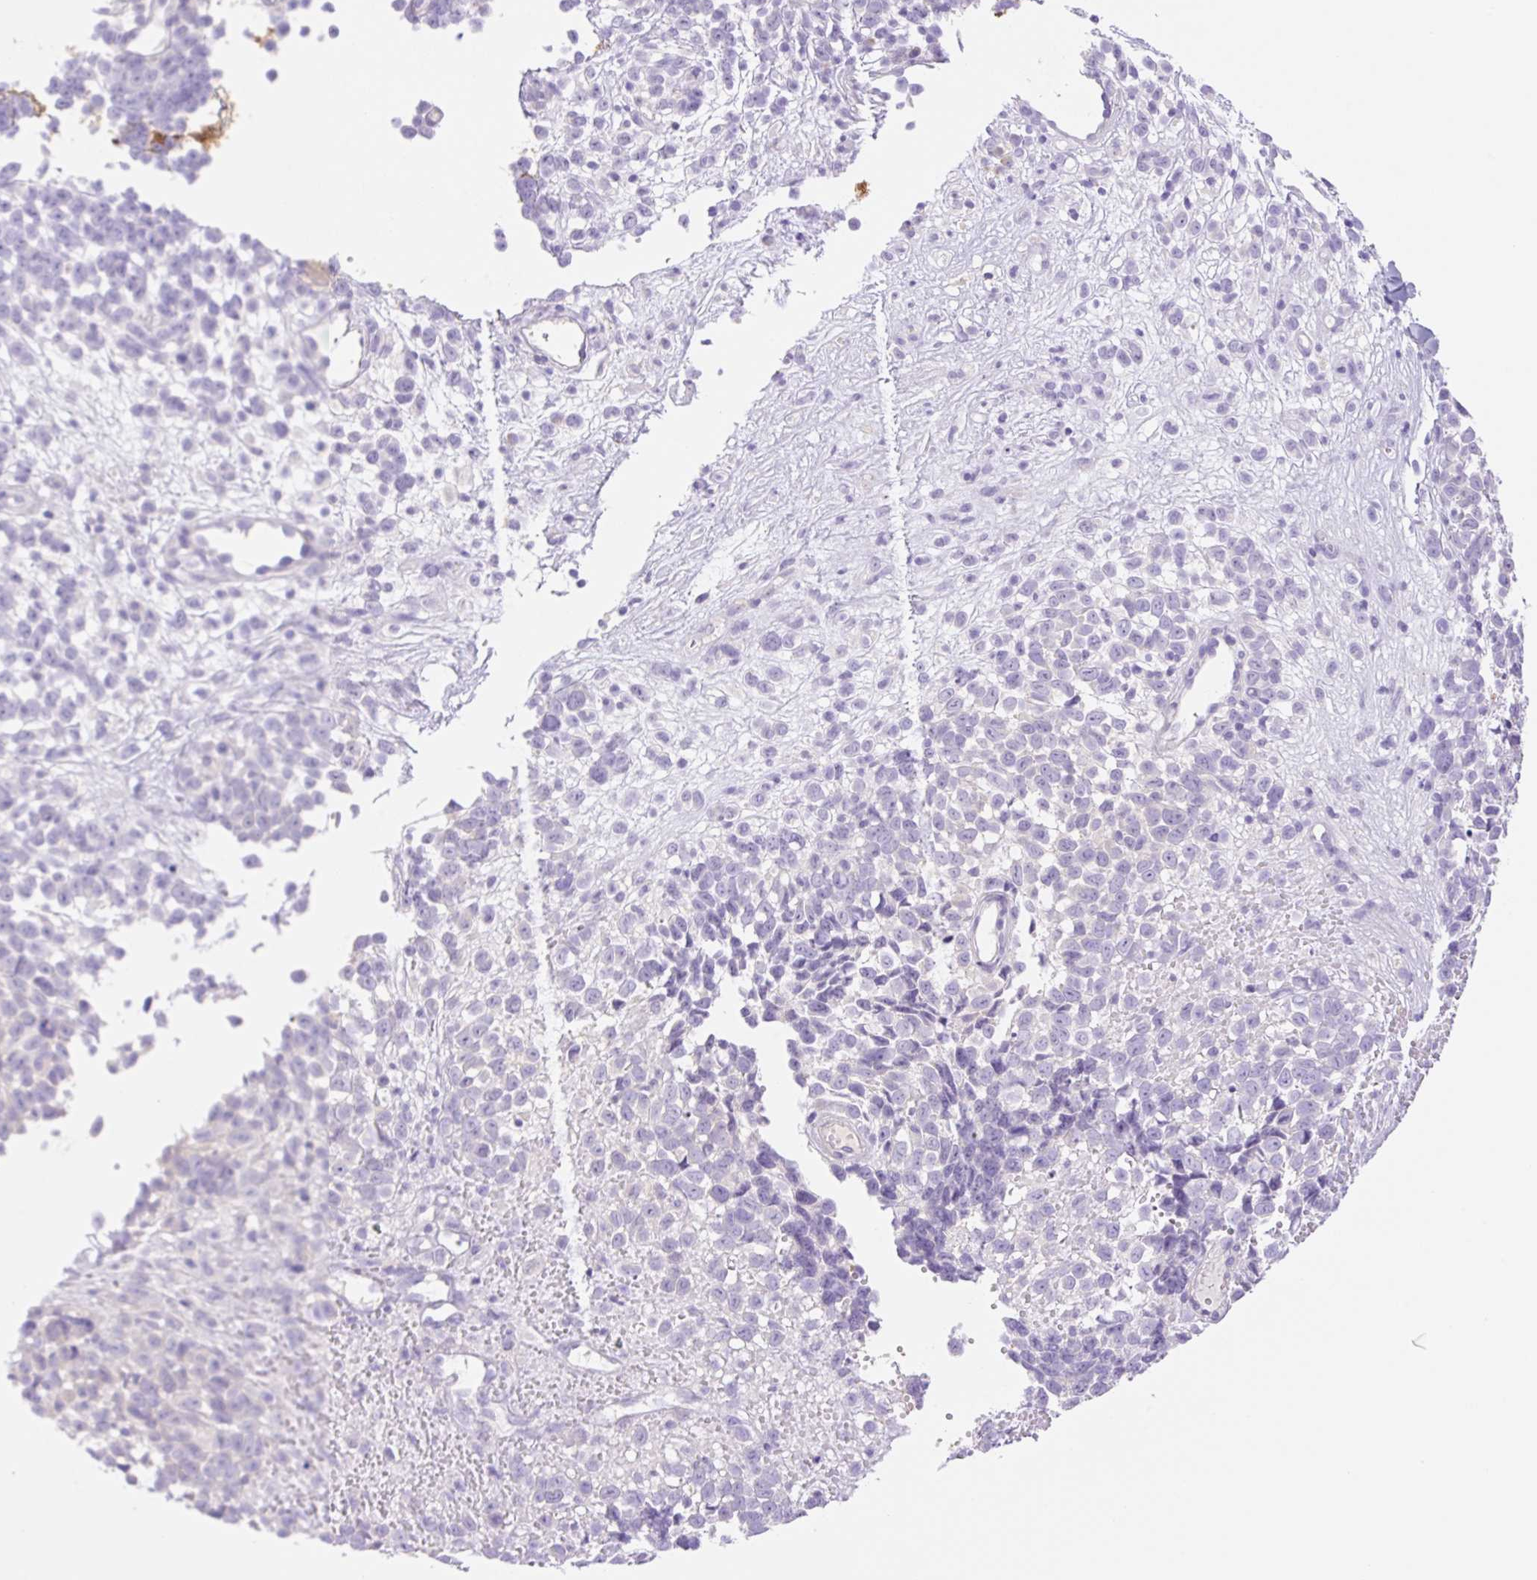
{"staining": {"intensity": "negative", "quantity": "none", "location": "none"}, "tissue": "melanoma", "cell_type": "Tumor cells", "image_type": "cancer", "snomed": [{"axis": "morphology", "description": "Malignant melanoma, NOS"}, {"axis": "topography", "description": "Nose, NOS"}], "caption": "Immunohistochemistry (IHC) image of neoplastic tissue: human malignant melanoma stained with DAB shows no significant protein expression in tumor cells.", "gene": "DENND5A", "patient": {"sex": "female", "age": 48}}